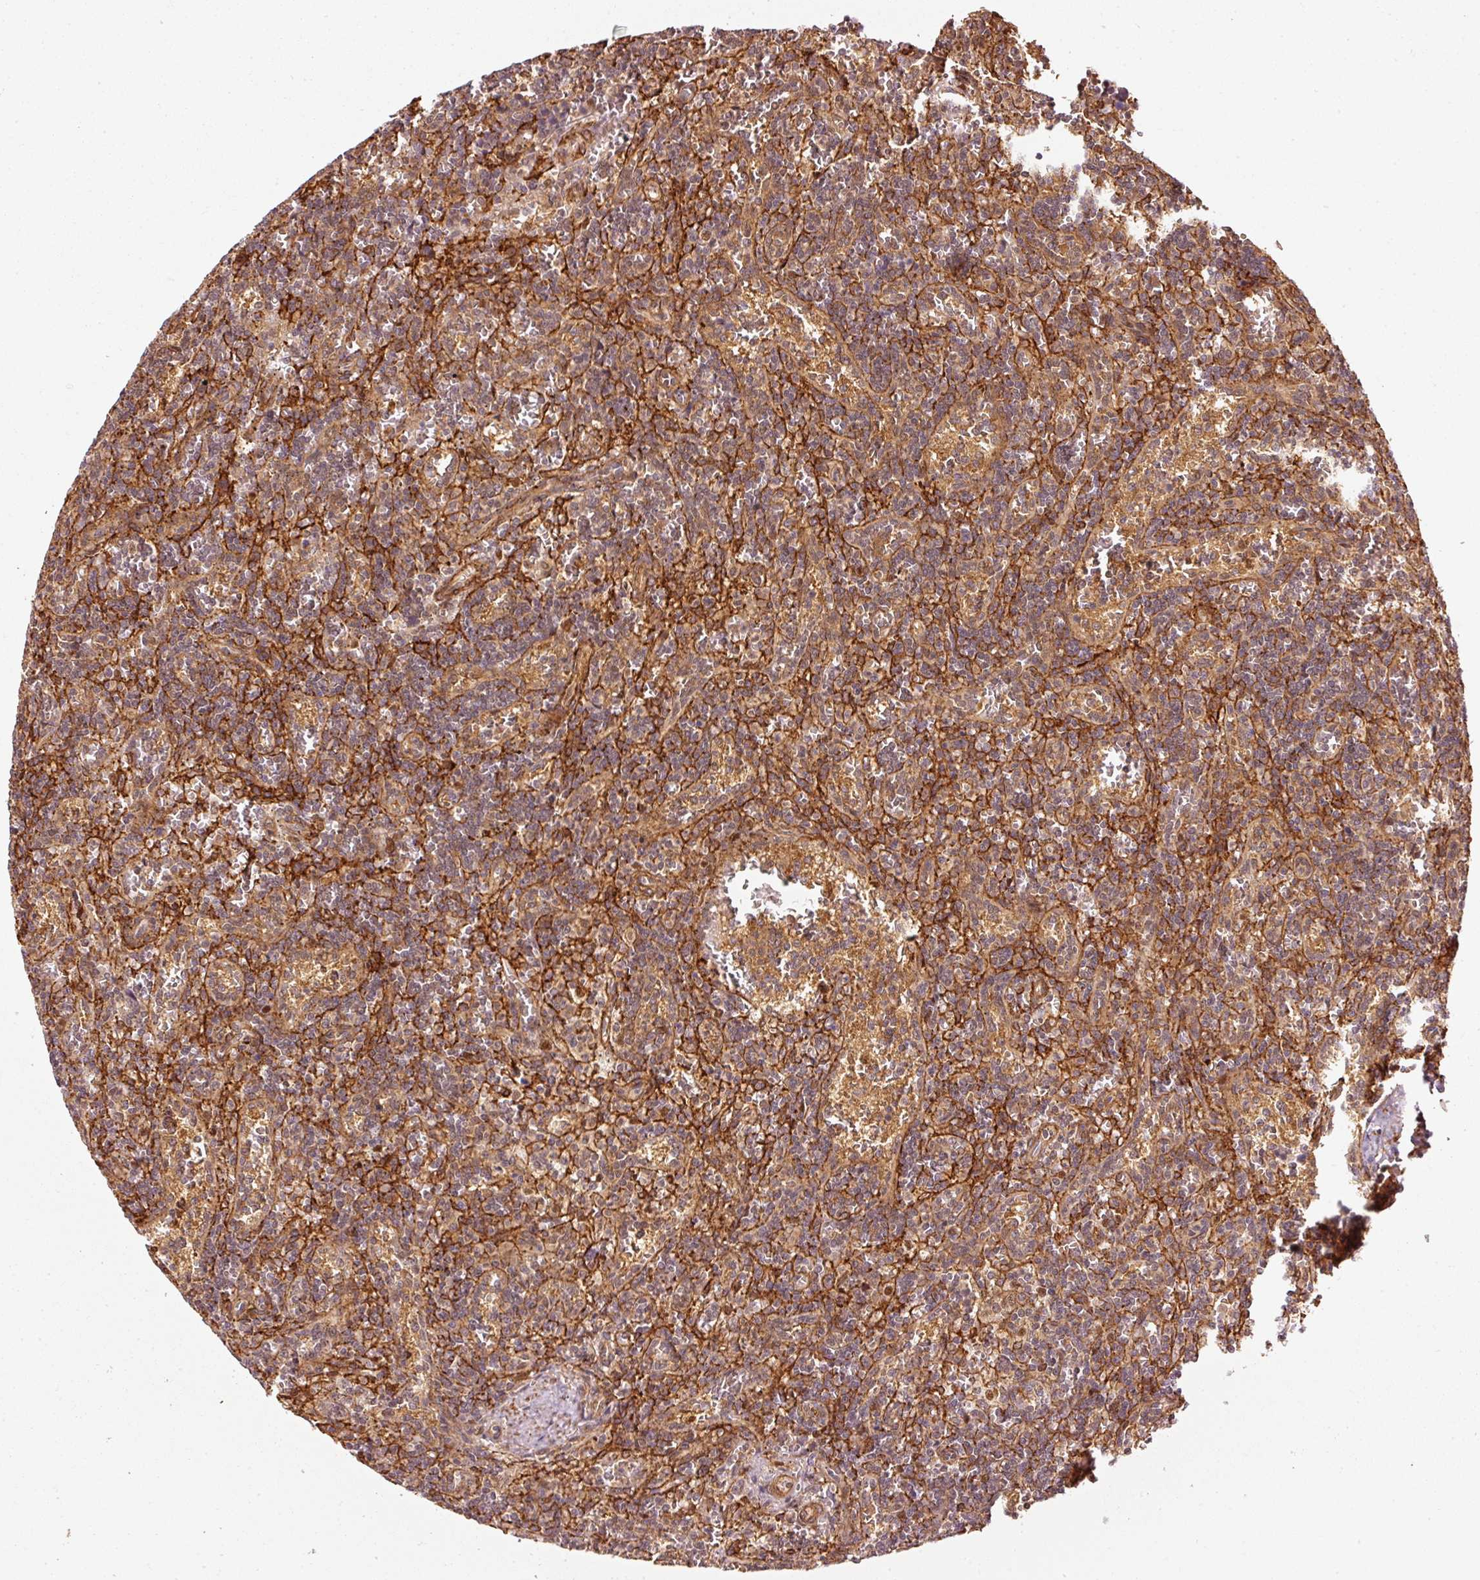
{"staining": {"intensity": "weak", "quantity": ">75%", "location": "cytoplasmic/membranous"}, "tissue": "lymphoma", "cell_type": "Tumor cells", "image_type": "cancer", "snomed": [{"axis": "morphology", "description": "Malignant lymphoma, non-Hodgkin's type, Low grade"}, {"axis": "topography", "description": "Spleen"}], "caption": "Malignant lymphoma, non-Hodgkin's type (low-grade) stained with a protein marker reveals weak staining in tumor cells.", "gene": "PSMD1", "patient": {"sex": "male", "age": 73}}